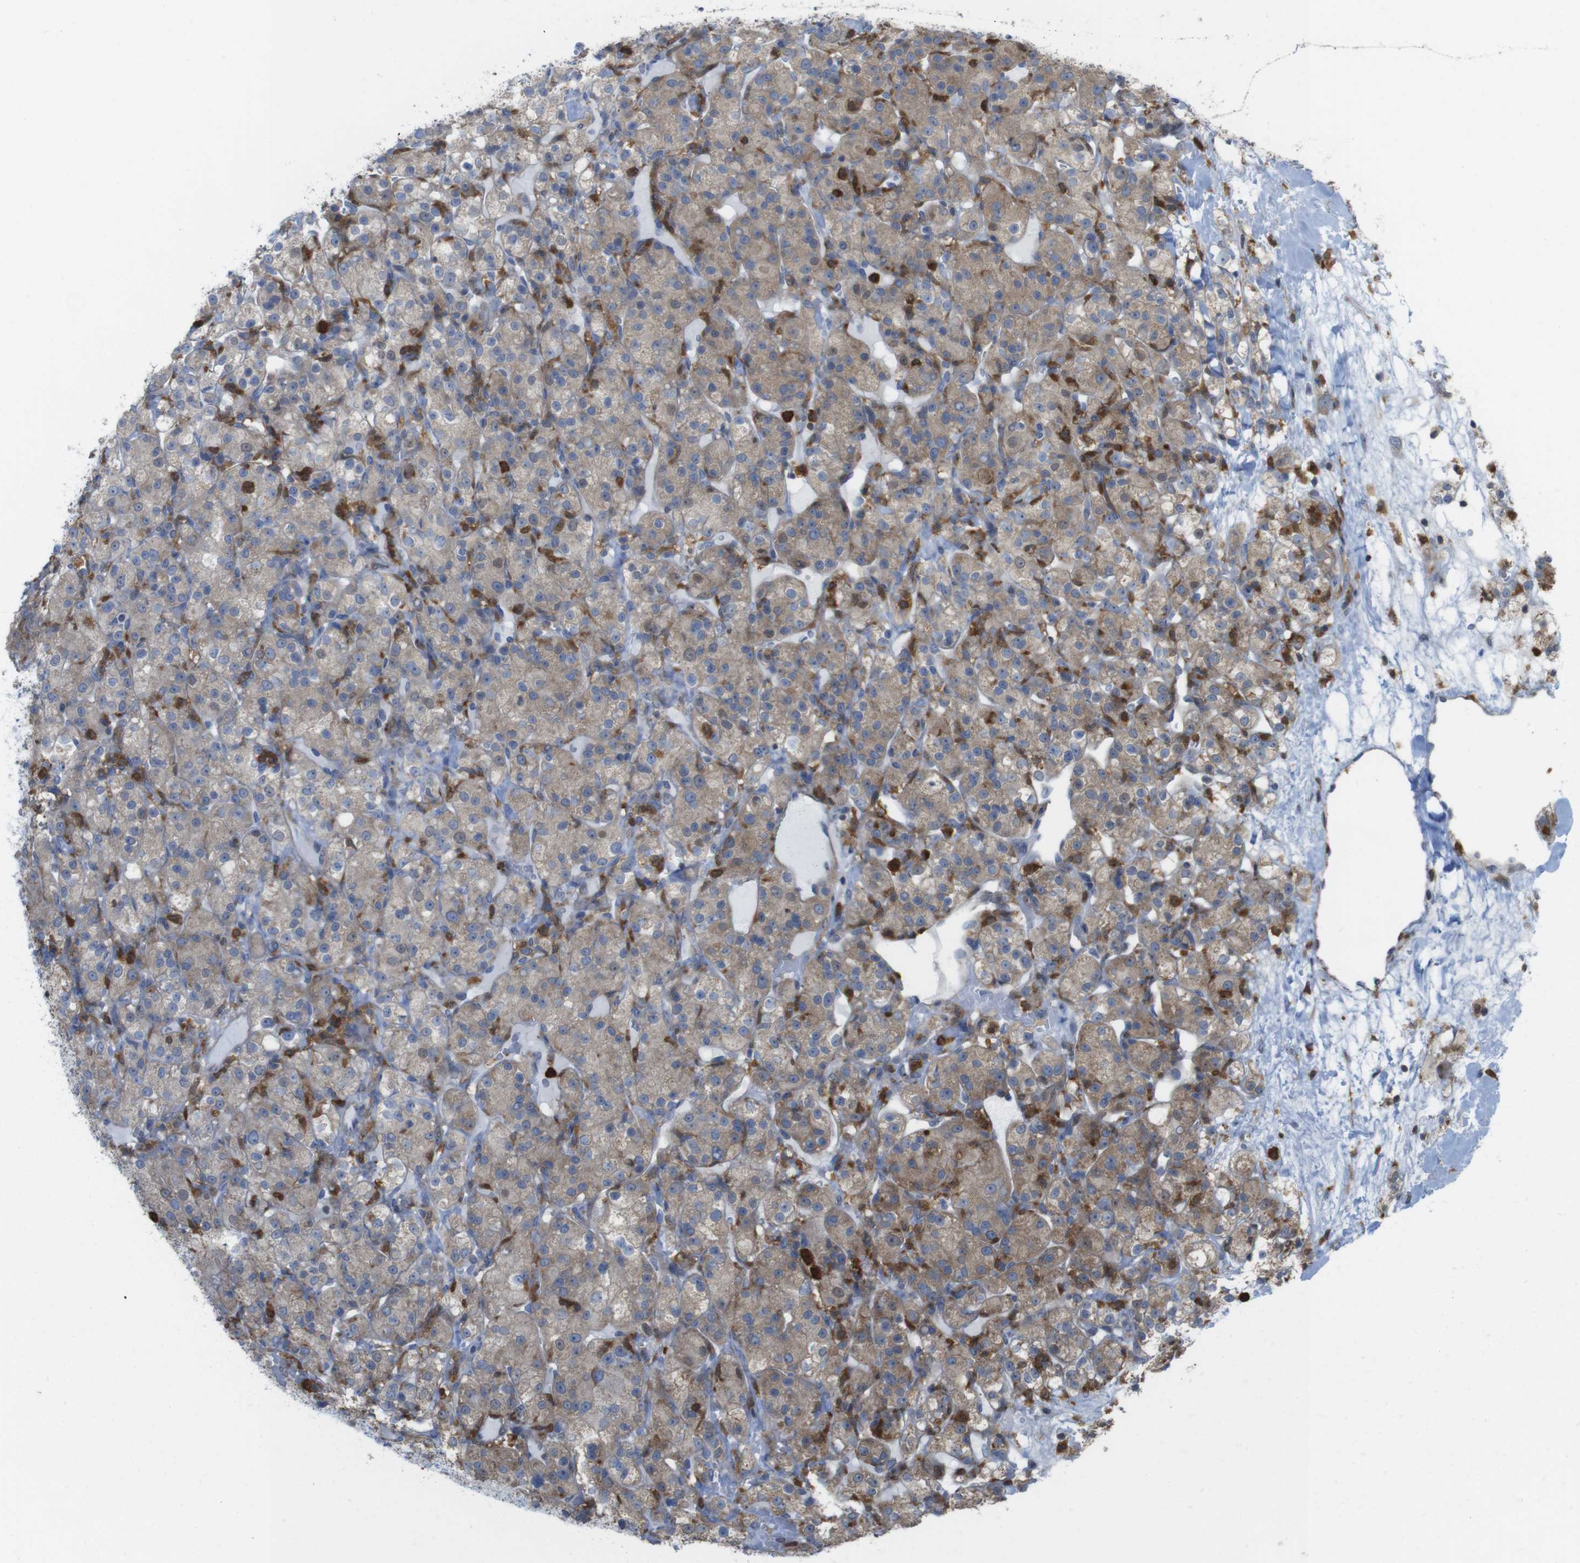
{"staining": {"intensity": "weak", "quantity": ">75%", "location": "cytoplasmic/membranous"}, "tissue": "renal cancer", "cell_type": "Tumor cells", "image_type": "cancer", "snomed": [{"axis": "morphology", "description": "Normal tissue, NOS"}, {"axis": "morphology", "description": "Adenocarcinoma, NOS"}, {"axis": "topography", "description": "Kidney"}], "caption": "This is an image of immunohistochemistry (IHC) staining of renal adenocarcinoma, which shows weak staining in the cytoplasmic/membranous of tumor cells.", "gene": "PRKCD", "patient": {"sex": "male", "age": 61}}